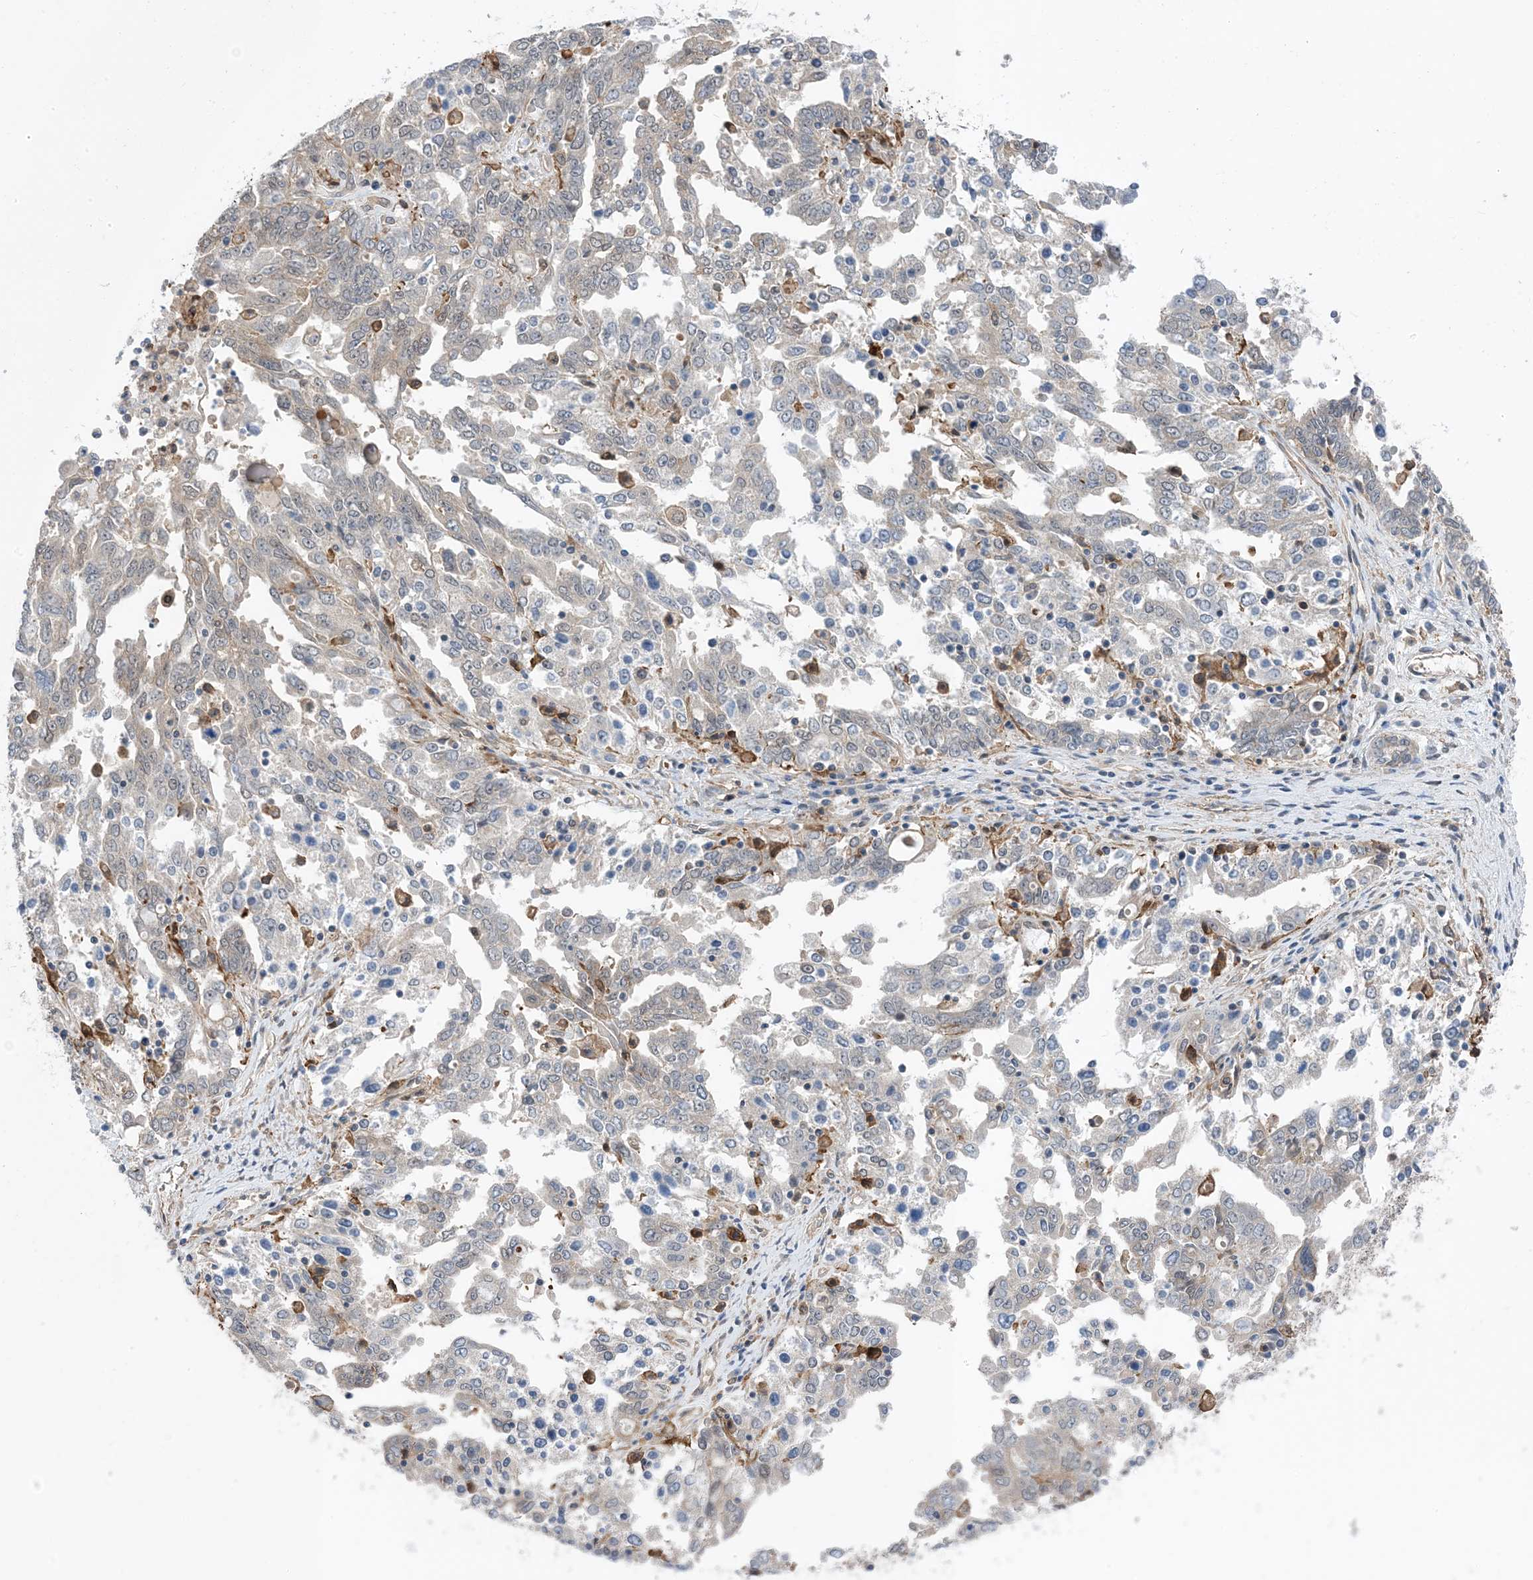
{"staining": {"intensity": "weak", "quantity": "25%-75%", "location": "cytoplasmic/membranous"}, "tissue": "ovarian cancer", "cell_type": "Tumor cells", "image_type": "cancer", "snomed": [{"axis": "morphology", "description": "Carcinoma, endometroid"}, {"axis": "topography", "description": "Ovary"}], "caption": "This image reveals IHC staining of ovarian cancer, with low weak cytoplasmic/membranous positivity in about 25%-75% of tumor cells.", "gene": "HS1BP3", "patient": {"sex": "female", "age": 62}}